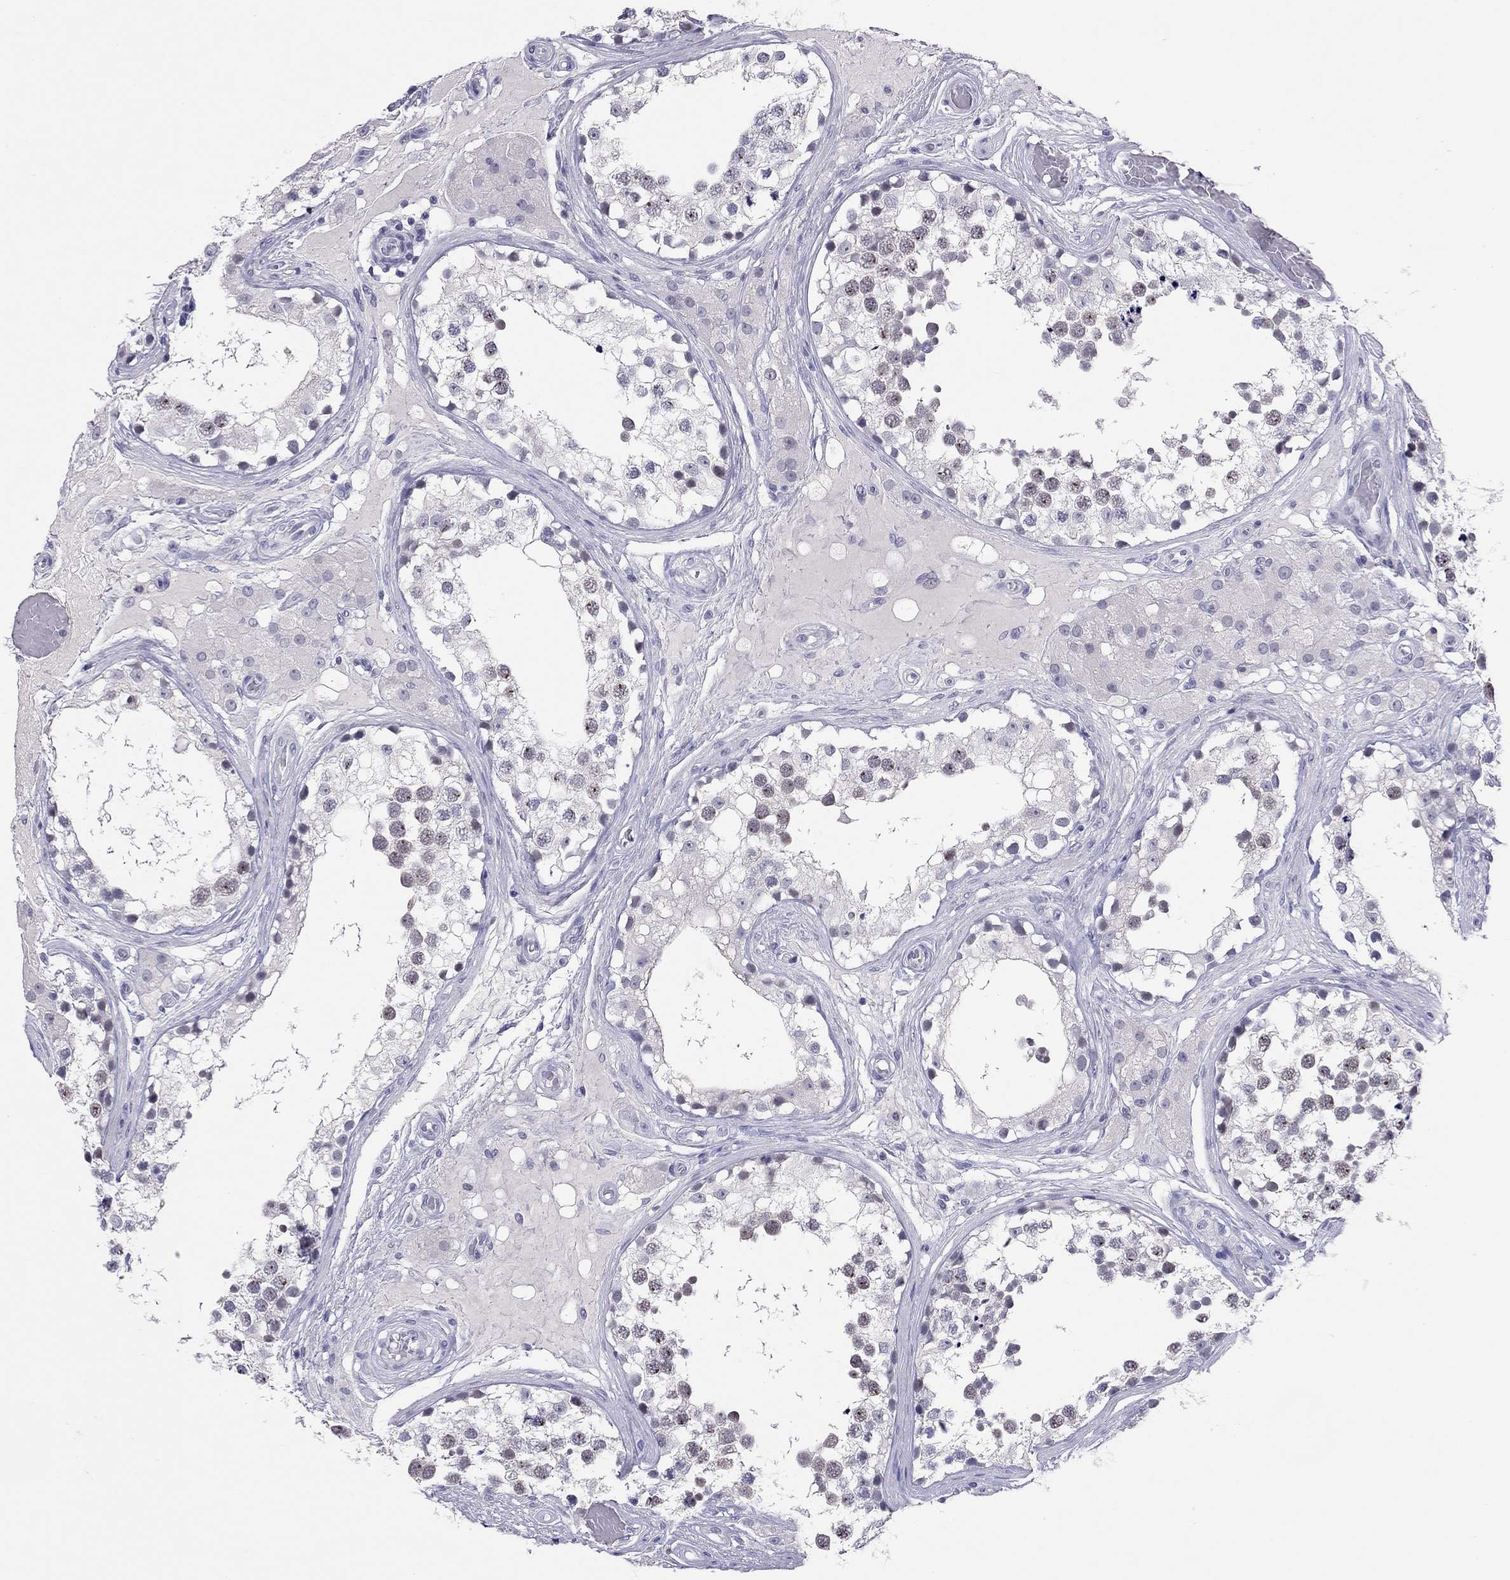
{"staining": {"intensity": "weak", "quantity": "25%-75%", "location": "nuclear"}, "tissue": "testis", "cell_type": "Cells in seminiferous ducts", "image_type": "normal", "snomed": [{"axis": "morphology", "description": "Normal tissue, NOS"}, {"axis": "morphology", "description": "Seminoma, NOS"}, {"axis": "topography", "description": "Testis"}], "caption": "The immunohistochemical stain labels weak nuclear positivity in cells in seminiferous ducts of normal testis. The staining was performed using DAB to visualize the protein expression in brown, while the nuclei were stained in blue with hematoxylin (Magnification: 20x).", "gene": "JHY", "patient": {"sex": "male", "age": 65}}